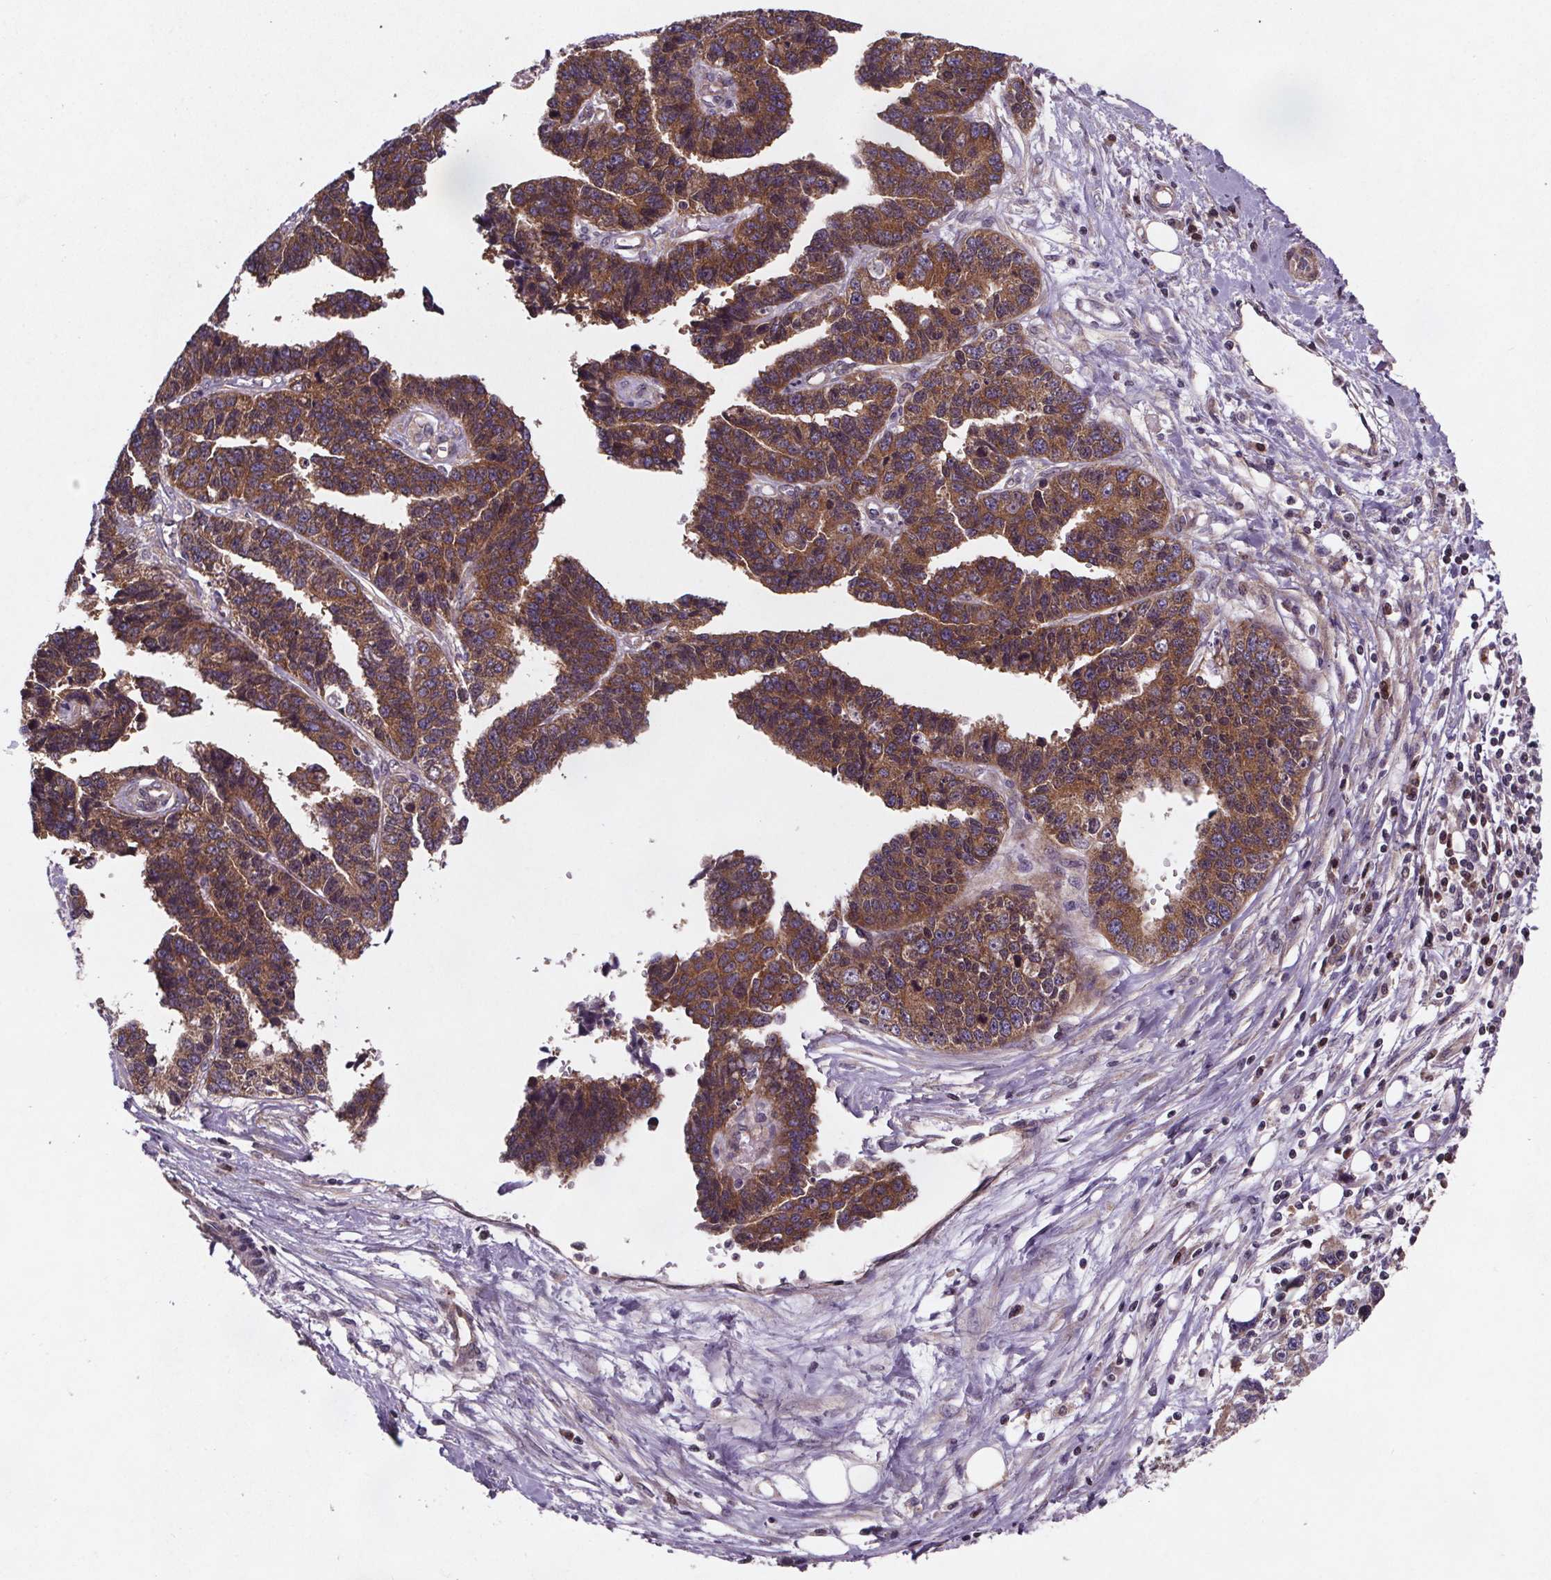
{"staining": {"intensity": "moderate", "quantity": ">75%", "location": "cytoplasmic/membranous"}, "tissue": "ovarian cancer", "cell_type": "Tumor cells", "image_type": "cancer", "snomed": [{"axis": "morphology", "description": "Cystadenocarcinoma, serous, NOS"}, {"axis": "topography", "description": "Ovary"}], "caption": "An immunohistochemistry image of neoplastic tissue is shown. Protein staining in brown highlights moderate cytoplasmic/membranous positivity in ovarian cancer within tumor cells. (IHC, brightfield microscopy, high magnification).", "gene": "STRN3", "patient": {"sex": "female", "age": 76}}